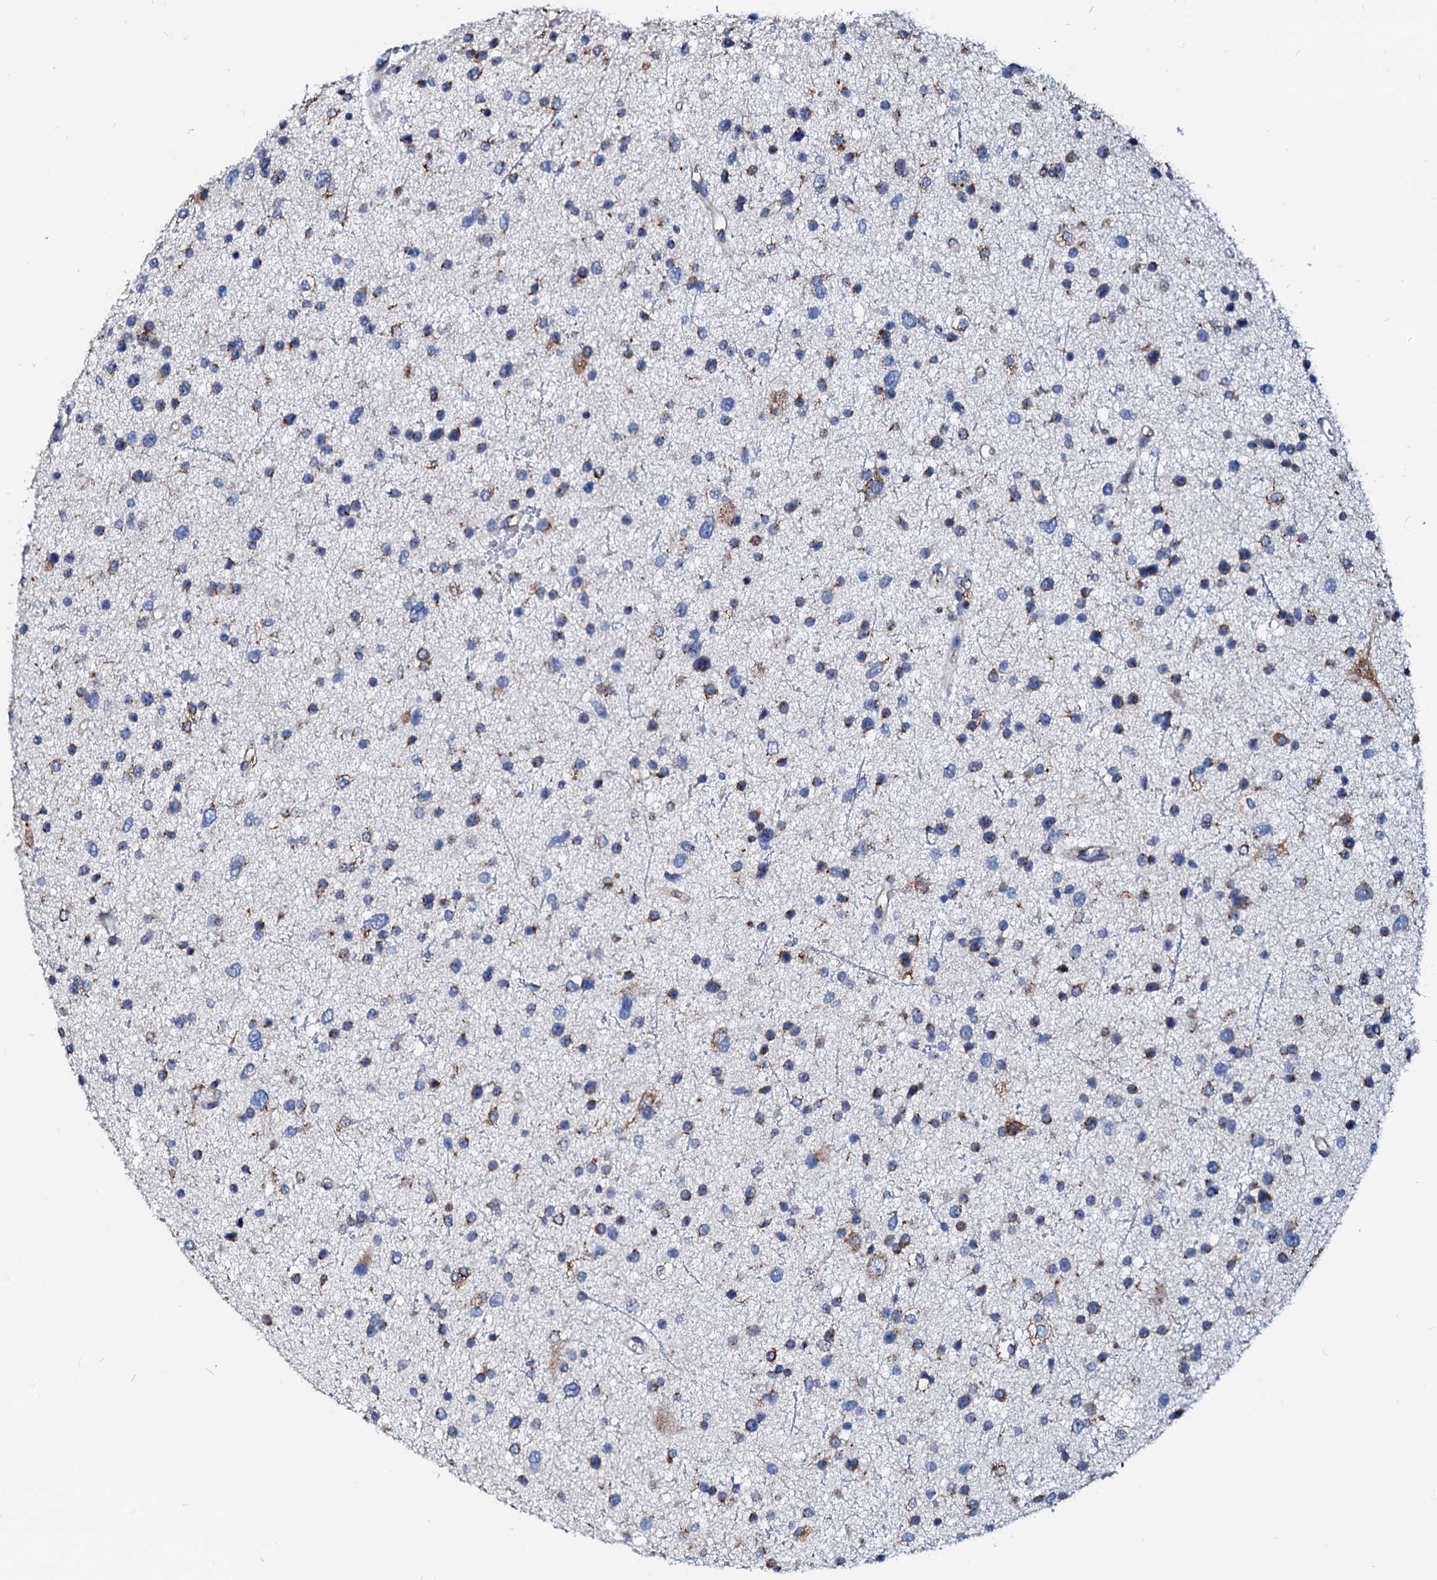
{"staining": {"intensity": "weak", "quantity": "<25%", "location": "cytoplasmic/membranous"}, "tissue": "glioma", "cell_type": "Tumor cells", "image_type": "cancer", "snomed": [{"axis": "morphology", "description": "Glioma, malignant, Low grade"}, {"axis": "topography", "description": "Brain"}], "caption": "Malignant glioma (low-grade) stained for a protein using immunohistochemistry (IHC) shows no positivity tumor cells.", "gene": "LMAN1", "patient": {"sex": "female", "age": 37}}